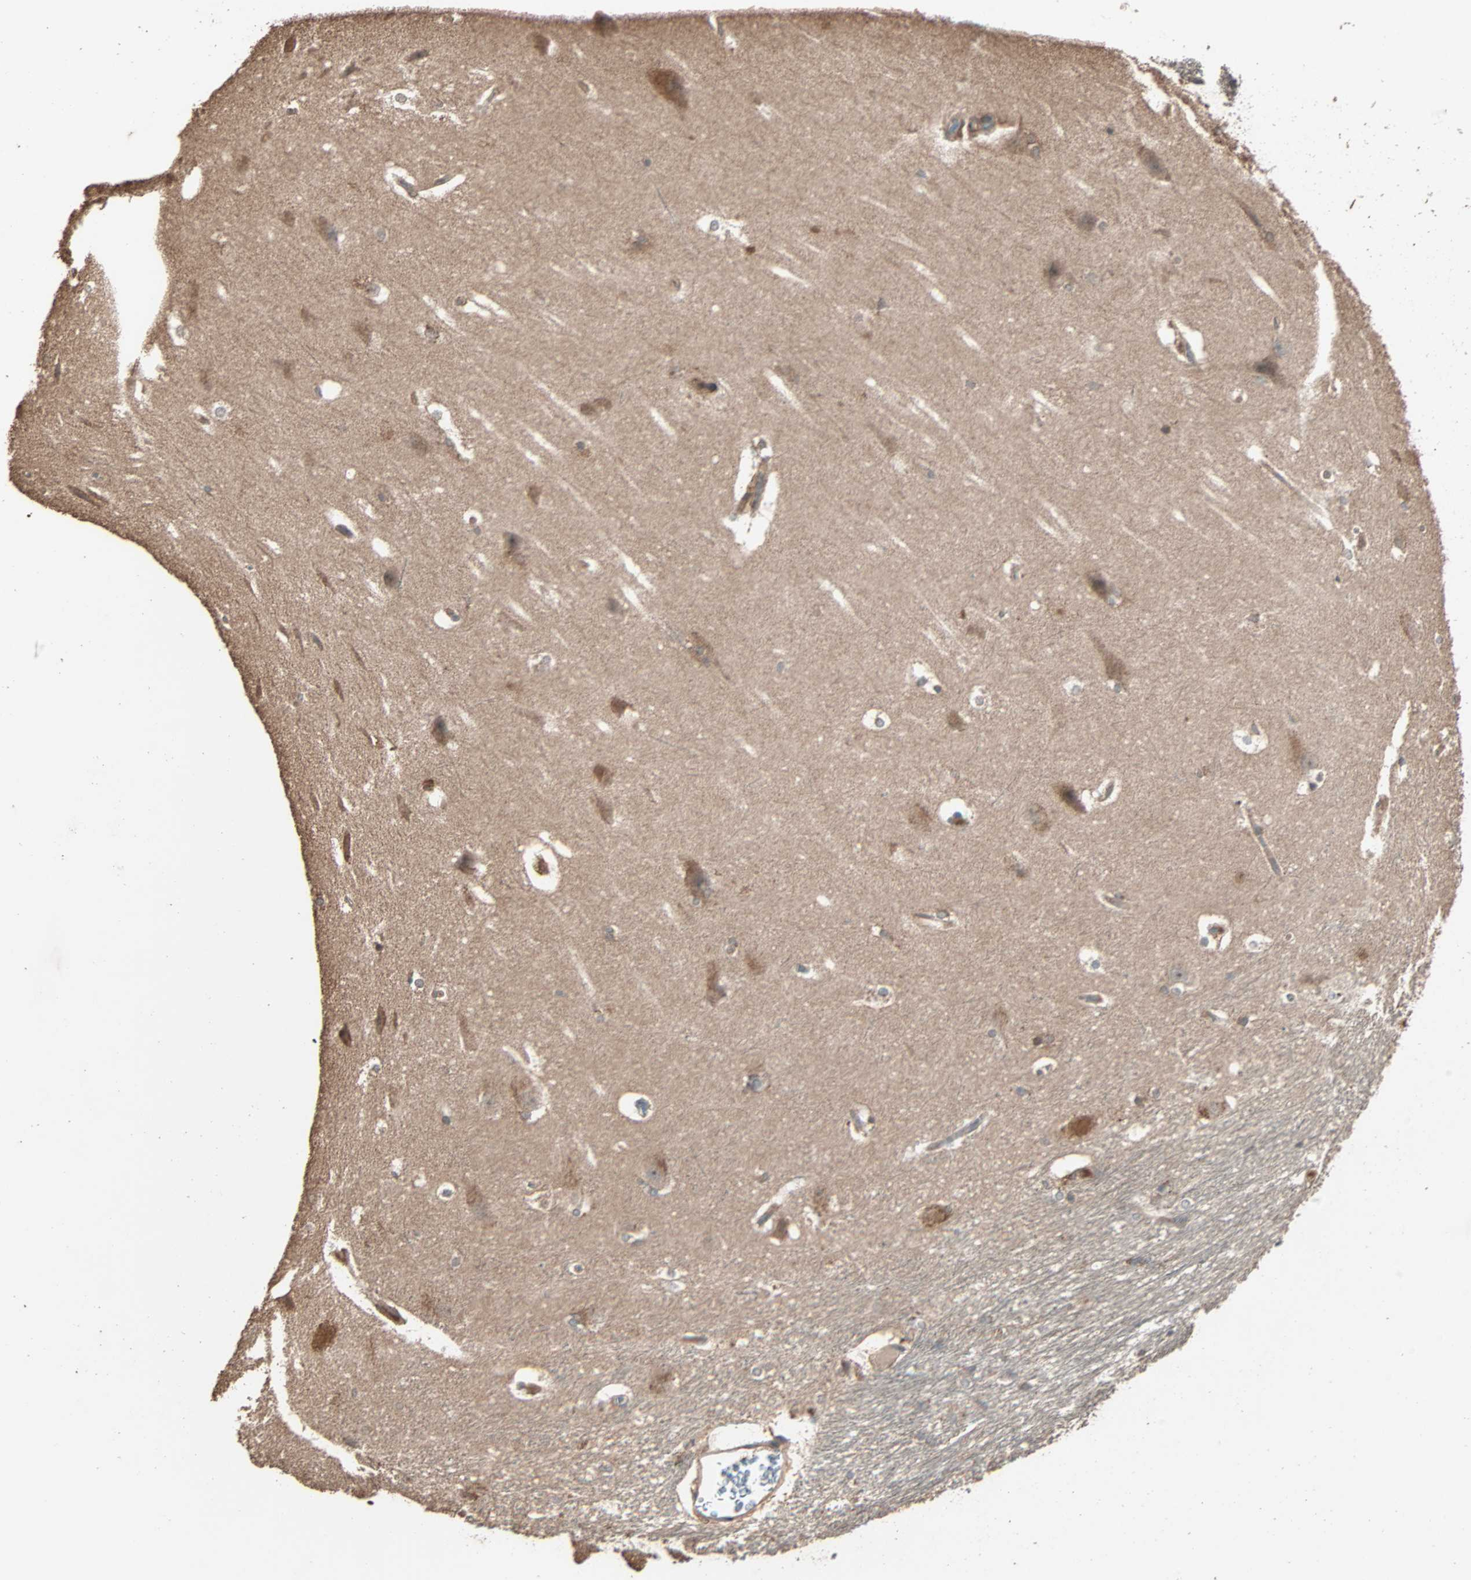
{"staining": {"intensity": "moderate", "quantity": "<25%", "location": "cytoplasmic/membranous"}, "tissue": "hippocampus", "cell_type": "Glial cells", "image_type": "normal", "snomed": [{"axis": "morphology", "description": "Normal tissue, NOS"}, {"axis": "topography", "description": "Hippocampus"}], "caption": "Moderate cytoplasmic/membranous positivity is appreciated in about <25% of glial cells in unremarkable hippocampus.", "gene": "CALCRL", "patient": {"sex": "female", "age": 19}}